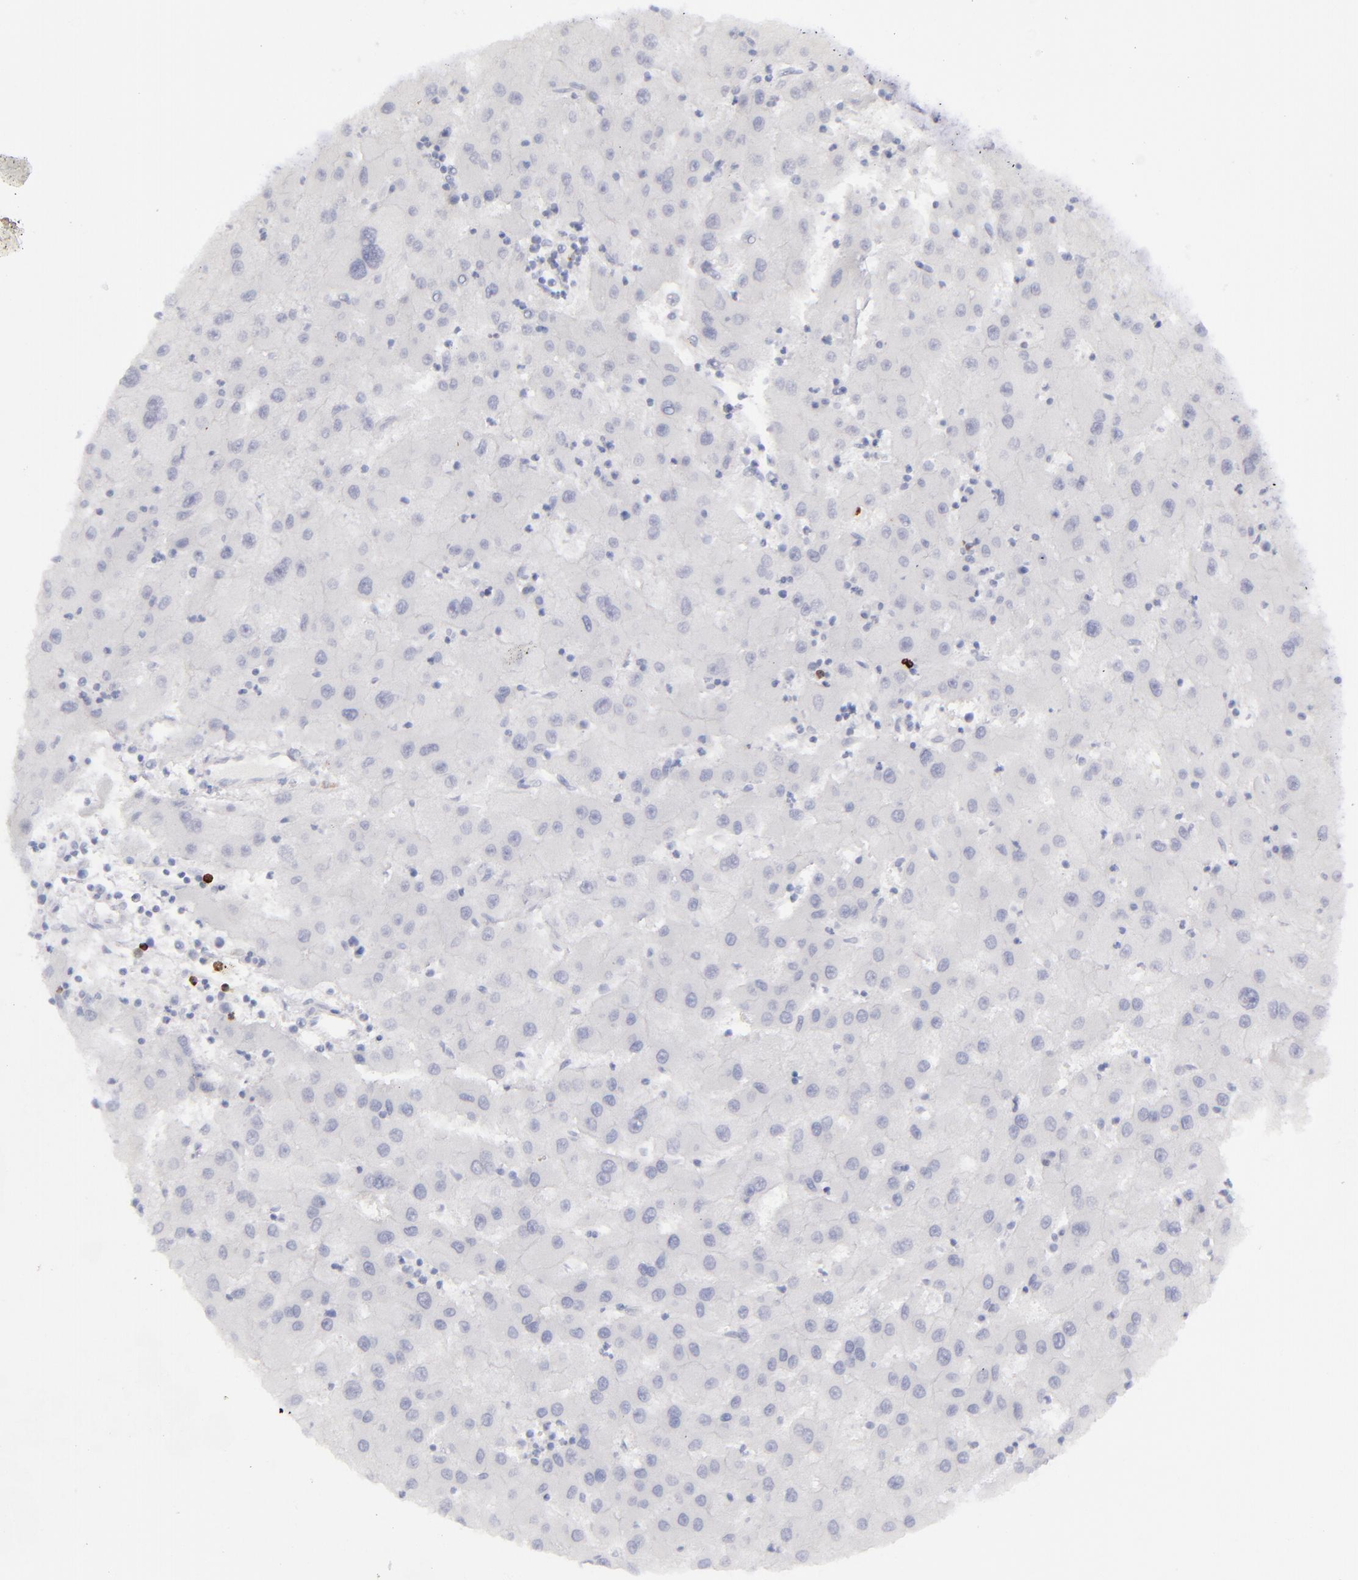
{"staining": {"intensity": "negative", "quantity": "none", "location": "none"}, "tissue": "liver cancer", "cell_type": "Tumor cells", "image_type": "cancer", "snomed": [{"axis": "morphology", "description": "Carcinoma, Hepatocellular, NOS"}, {"axis": "topography", "description": "Liver"}], "caption": "The IHC image has no significant expression in tumor cells of liver cancer tissue. The staining was performed using DAB (3,3'-diaminobenzidine) to visualize the protein expression in brown, while the nuclei were stained in blue with hematoxylin (Magnification: 20x).", "gene": "CD22", "patient": {"sex": "male", "age": 72}}